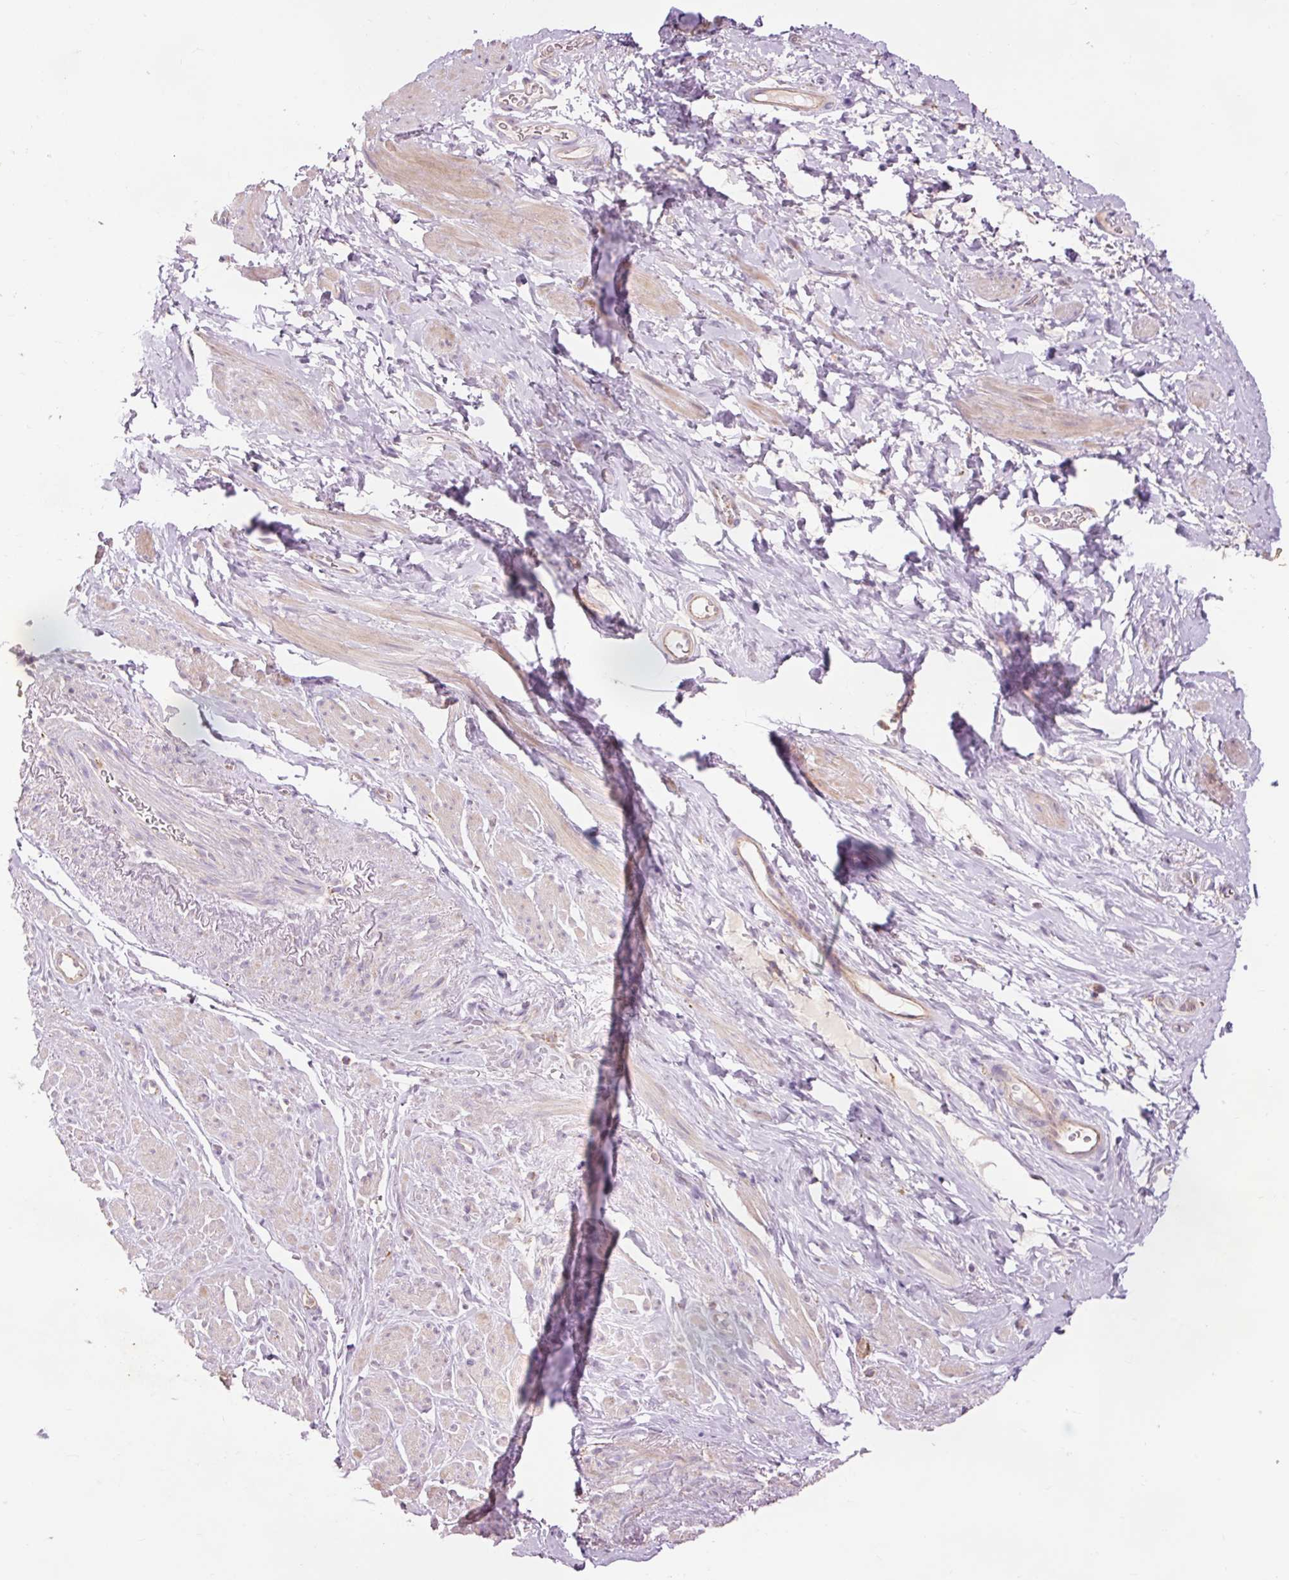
{"staining": {"intensity": "weak", "quantity": "25%-75%", "location": "cytoplasmic/membranous"}, "tissue": "smooth muscle", "cell_type": "Smooth muscle cells", "image_type": "normal", "snomed": [{"axis": "morphology", "description": "Normal tissue, NOS"}, {"axis": "topography", "description": "Smooth muscle"}, {"axis": "topography", "description": "Peripheral nerve tissue"}], "caption": "Brown immunohistochemical staining in normal smooth muscle exhibits weak cytoplasmic/membranous staining in approximately 25%-75% of smooth muscle cells.", "gene": "PRDX5", "patient": {"sex": "male", "age": 69}}